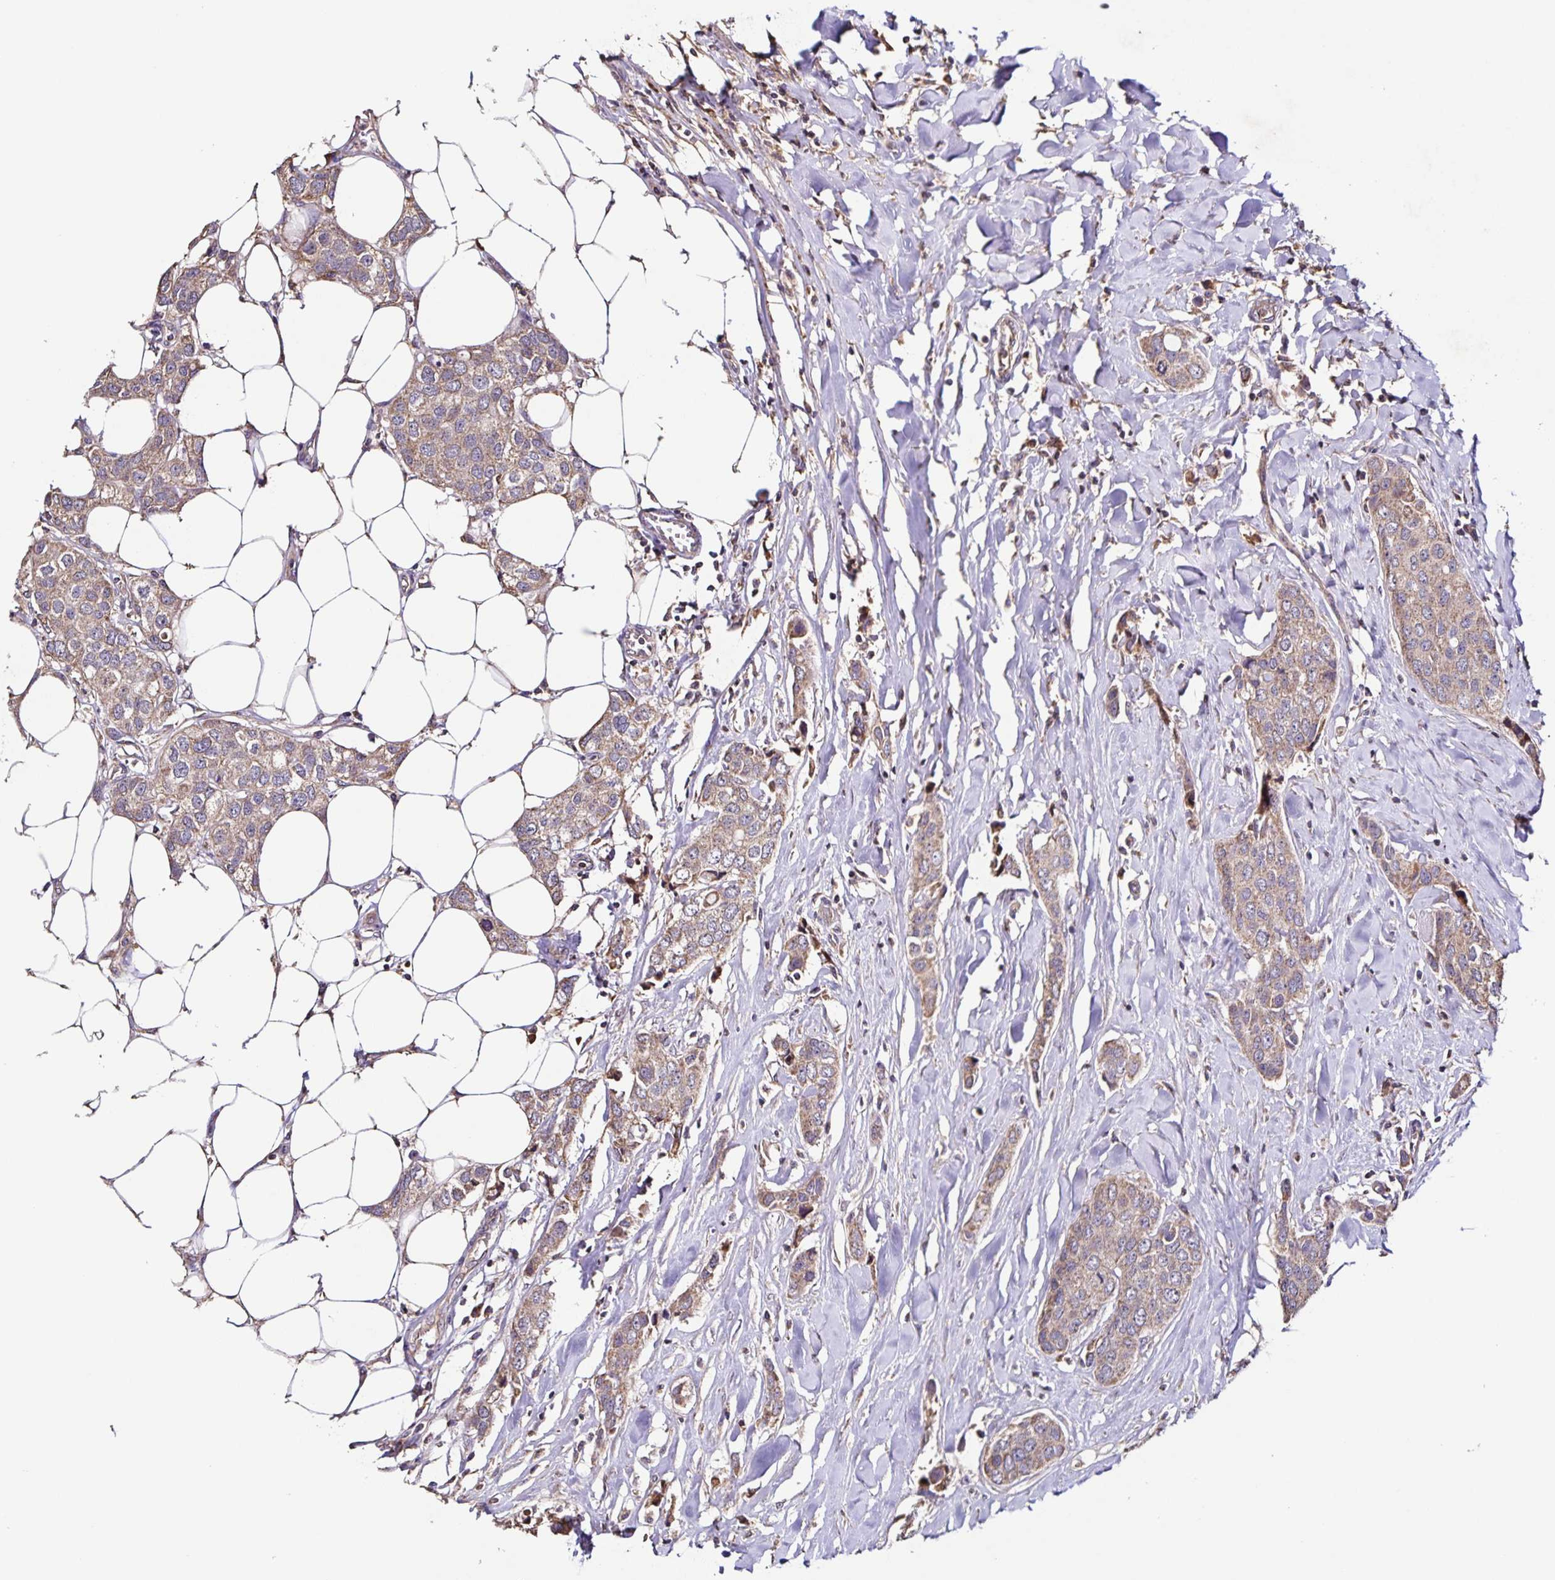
{"staining": {"intensity": "weak", "quantity": ">75%", "location": "cytoplasmic/membranous"}, "tissue": "breast cancer", "cell_type": "Tumor cells", "image_type": "cancer", "snomed": [{"axis": "morphology", "description": "Duct carcinoma"}, {"axis": "topography", "description": "Breast"}], "caption": "Breast infiltrating ductal carcinoma stained for a protein (brown) exhibits weak cytoplasmic/membranous positive positivity in about >75% of tumor cells.", "gene": "MAN1A1", "patient": {"sex": "female", "age": 80}}